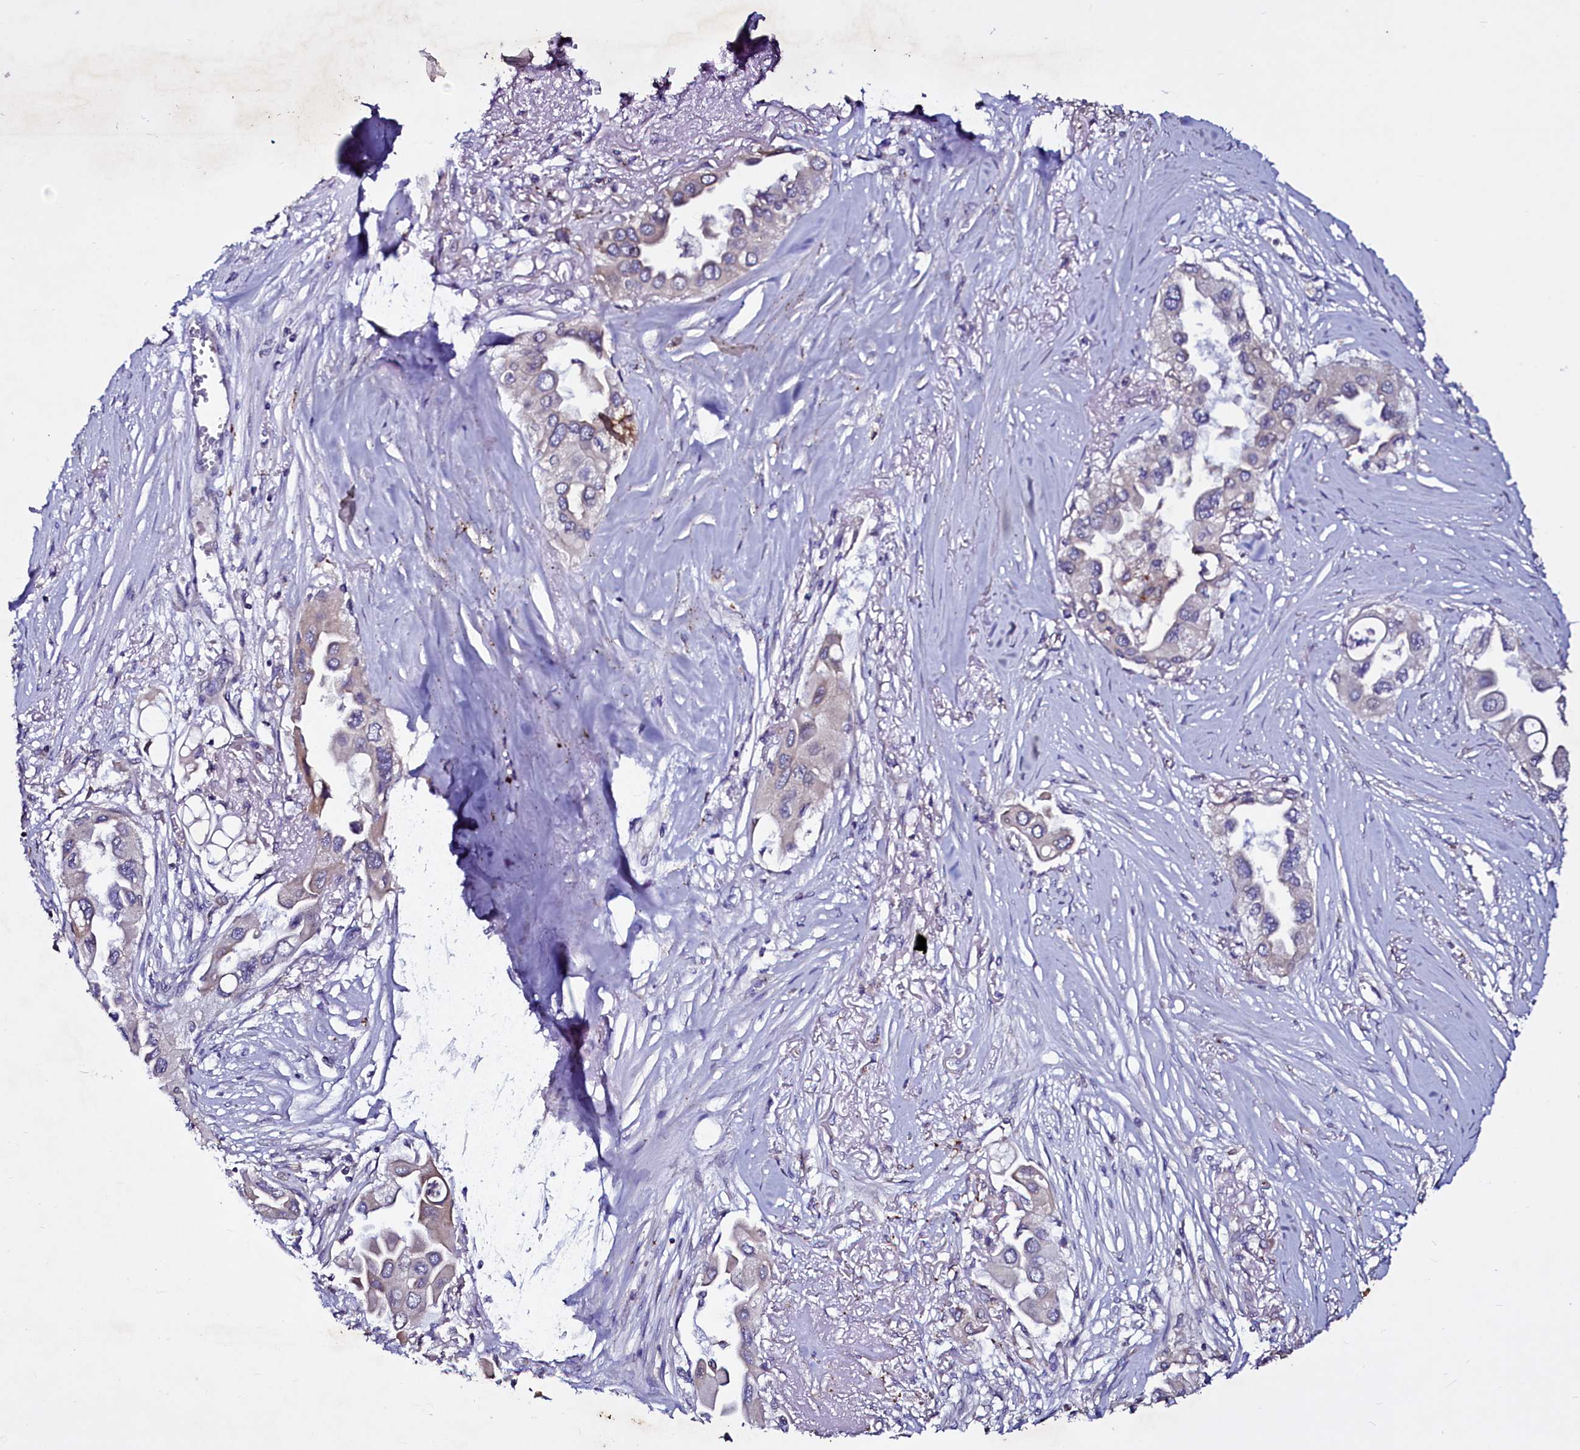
{"staining": {"intensity": "weak", "quantity": "<25%", "location": "cytoplasmic/membranous"}, "tissue": "lung cancer", "cell_type": "Tumor cells", "image_type": "cancer", "snomed": [{"axis": "morphology", "description": "Adenocarcinoma, NOS"}, {"axis": "topography", "description": "Lung"}], "caption": "IHC photomicrograph of neoplastic tissue: human lung cancer stained with DAB (3,3'-diaminobenzidine) reveals no significant protein positivity in tumor cells.", "gene": "SELENOT", "patient": {"sex": "female", "age": 76}}